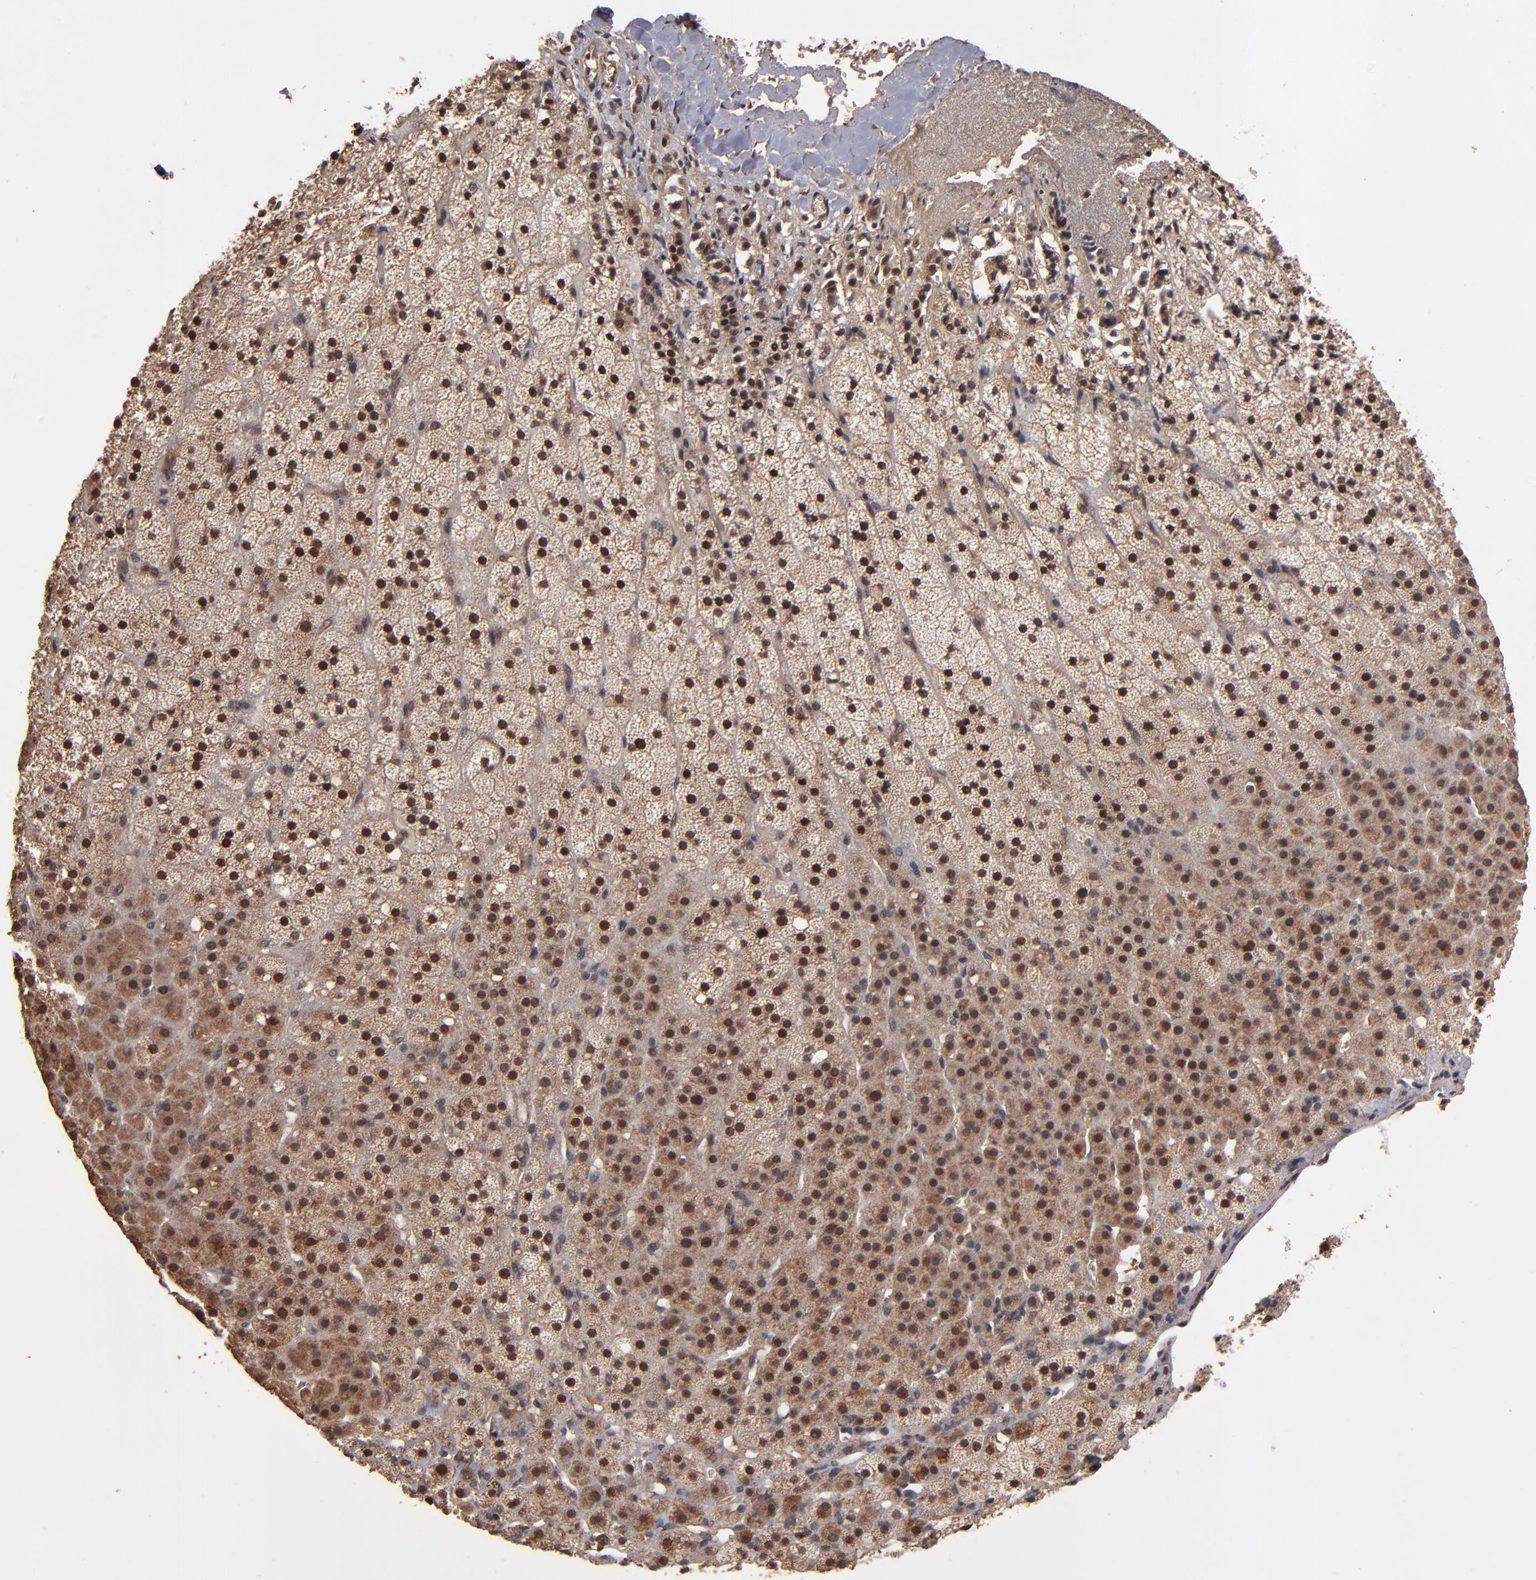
{"staining": {"intensity": "moderate", "quantity": ">75%", "location": "cytoplasmic/membranous,nuclear"}, "tissue": "adrenal gland", "cell_type": "Glandular cells", "image_type": "normal", "snomed": [{"axis": "morphology", "description": "Normal tissue, NOS"}, {"axis": "topography", "description": "Adrenal gland"}], "caption": "Adrenal gland stained for a protein (brown) reveals moderate cytoplasmic/membranous,nuclear positive staining in about >75% of glandular cells.", "gene": "NXF2B", "patient": {"sex": "male", "age": 35}}